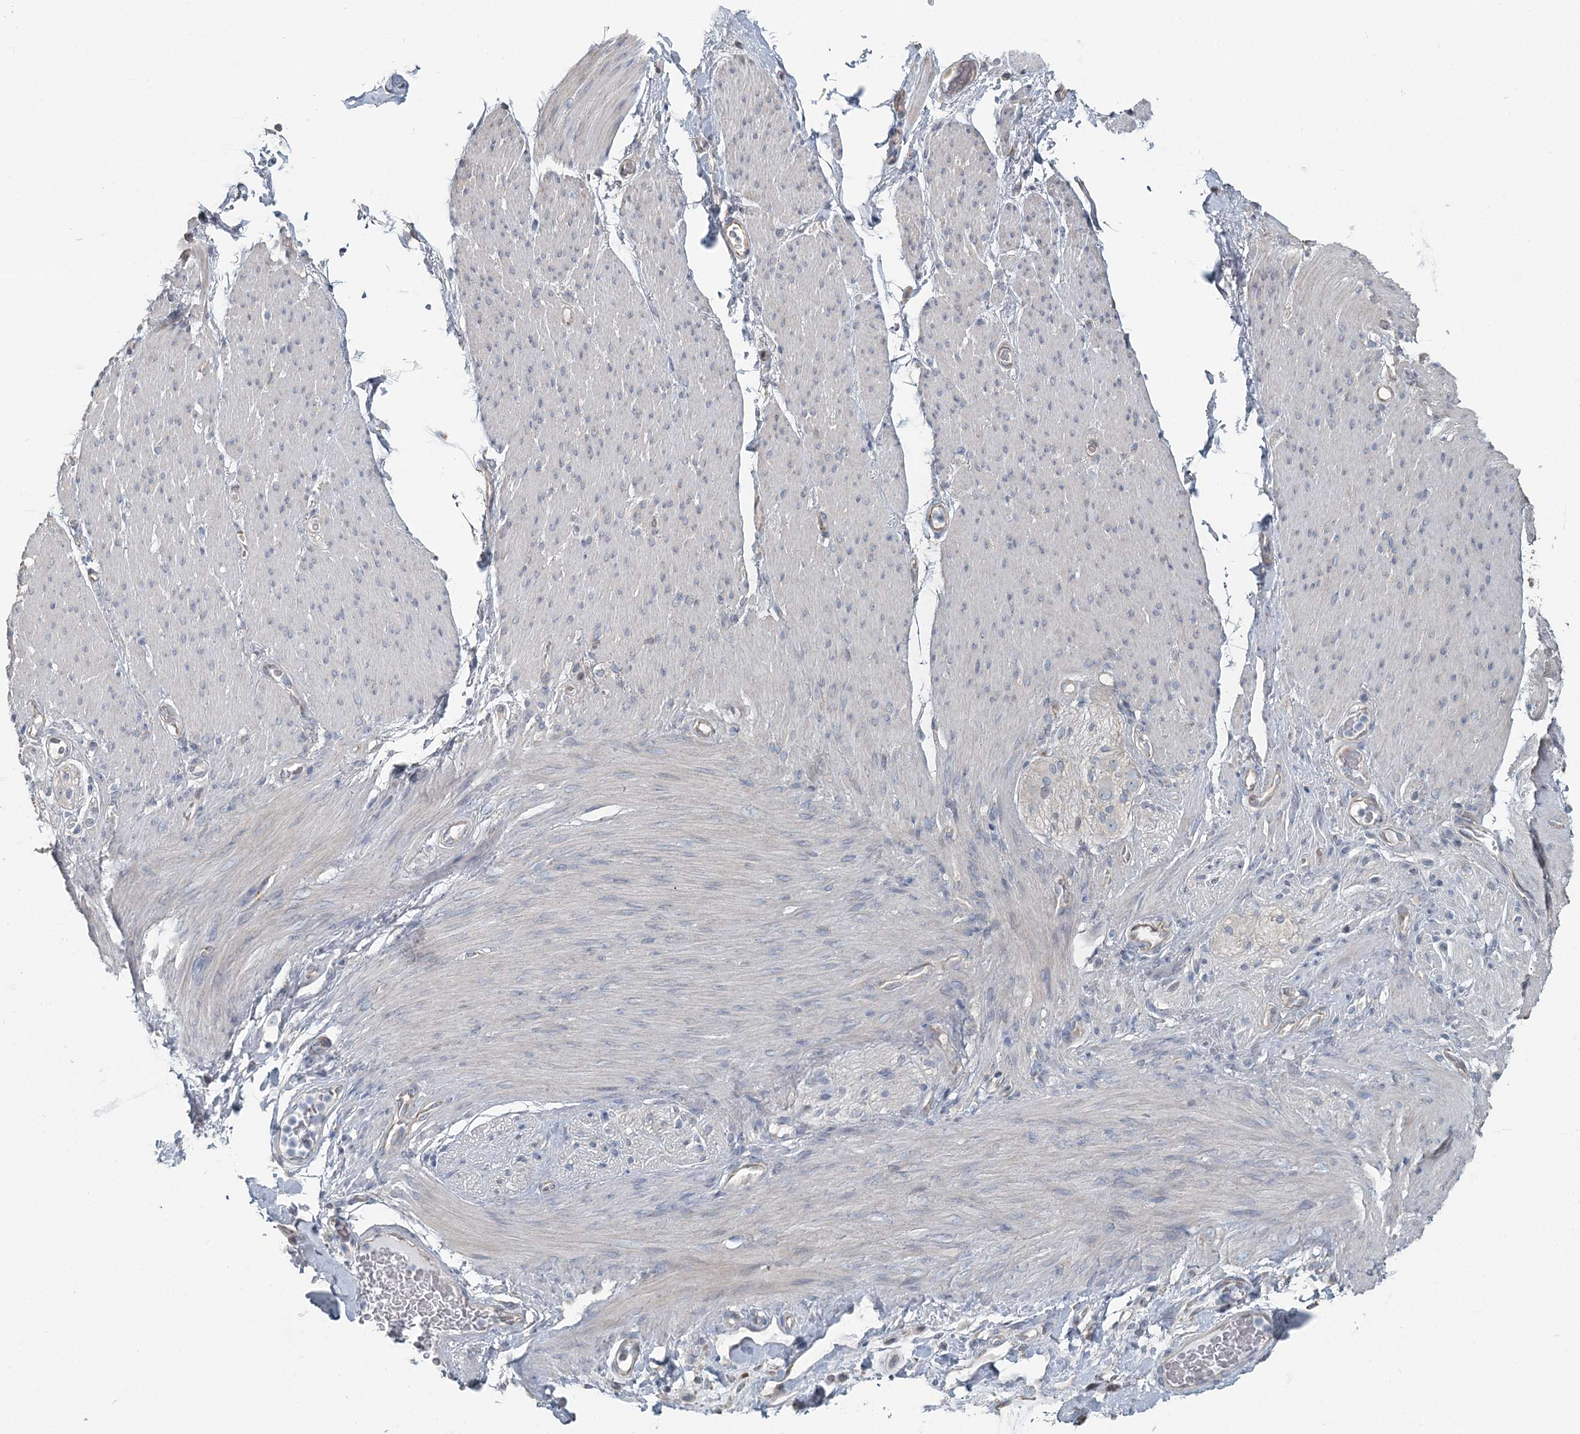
{"staining": {"intensity": "negative", "quantity": "none", "location": "none"}, "tissue": "adipose tissue", "cell_type": "Adipocytes", "image_type": "normal", "snomed": [{"axis": "morphology", "description": "Normal tissue, NOS"}, {"axis": "topography", "description": "Colon"}, {"axis": "topography", "description": "Peripheral nerve tissue"}], "caption": "A high-resolution histopathology image shows immunohistochemistry (IHC) staining of normal adipose tissue, which exhibits no significant positivity in adipocytes. (IHC, brightfield microscopy, high magnification).", "gene": "CMBL", "patient": {"sex": "female", "age": 61}}